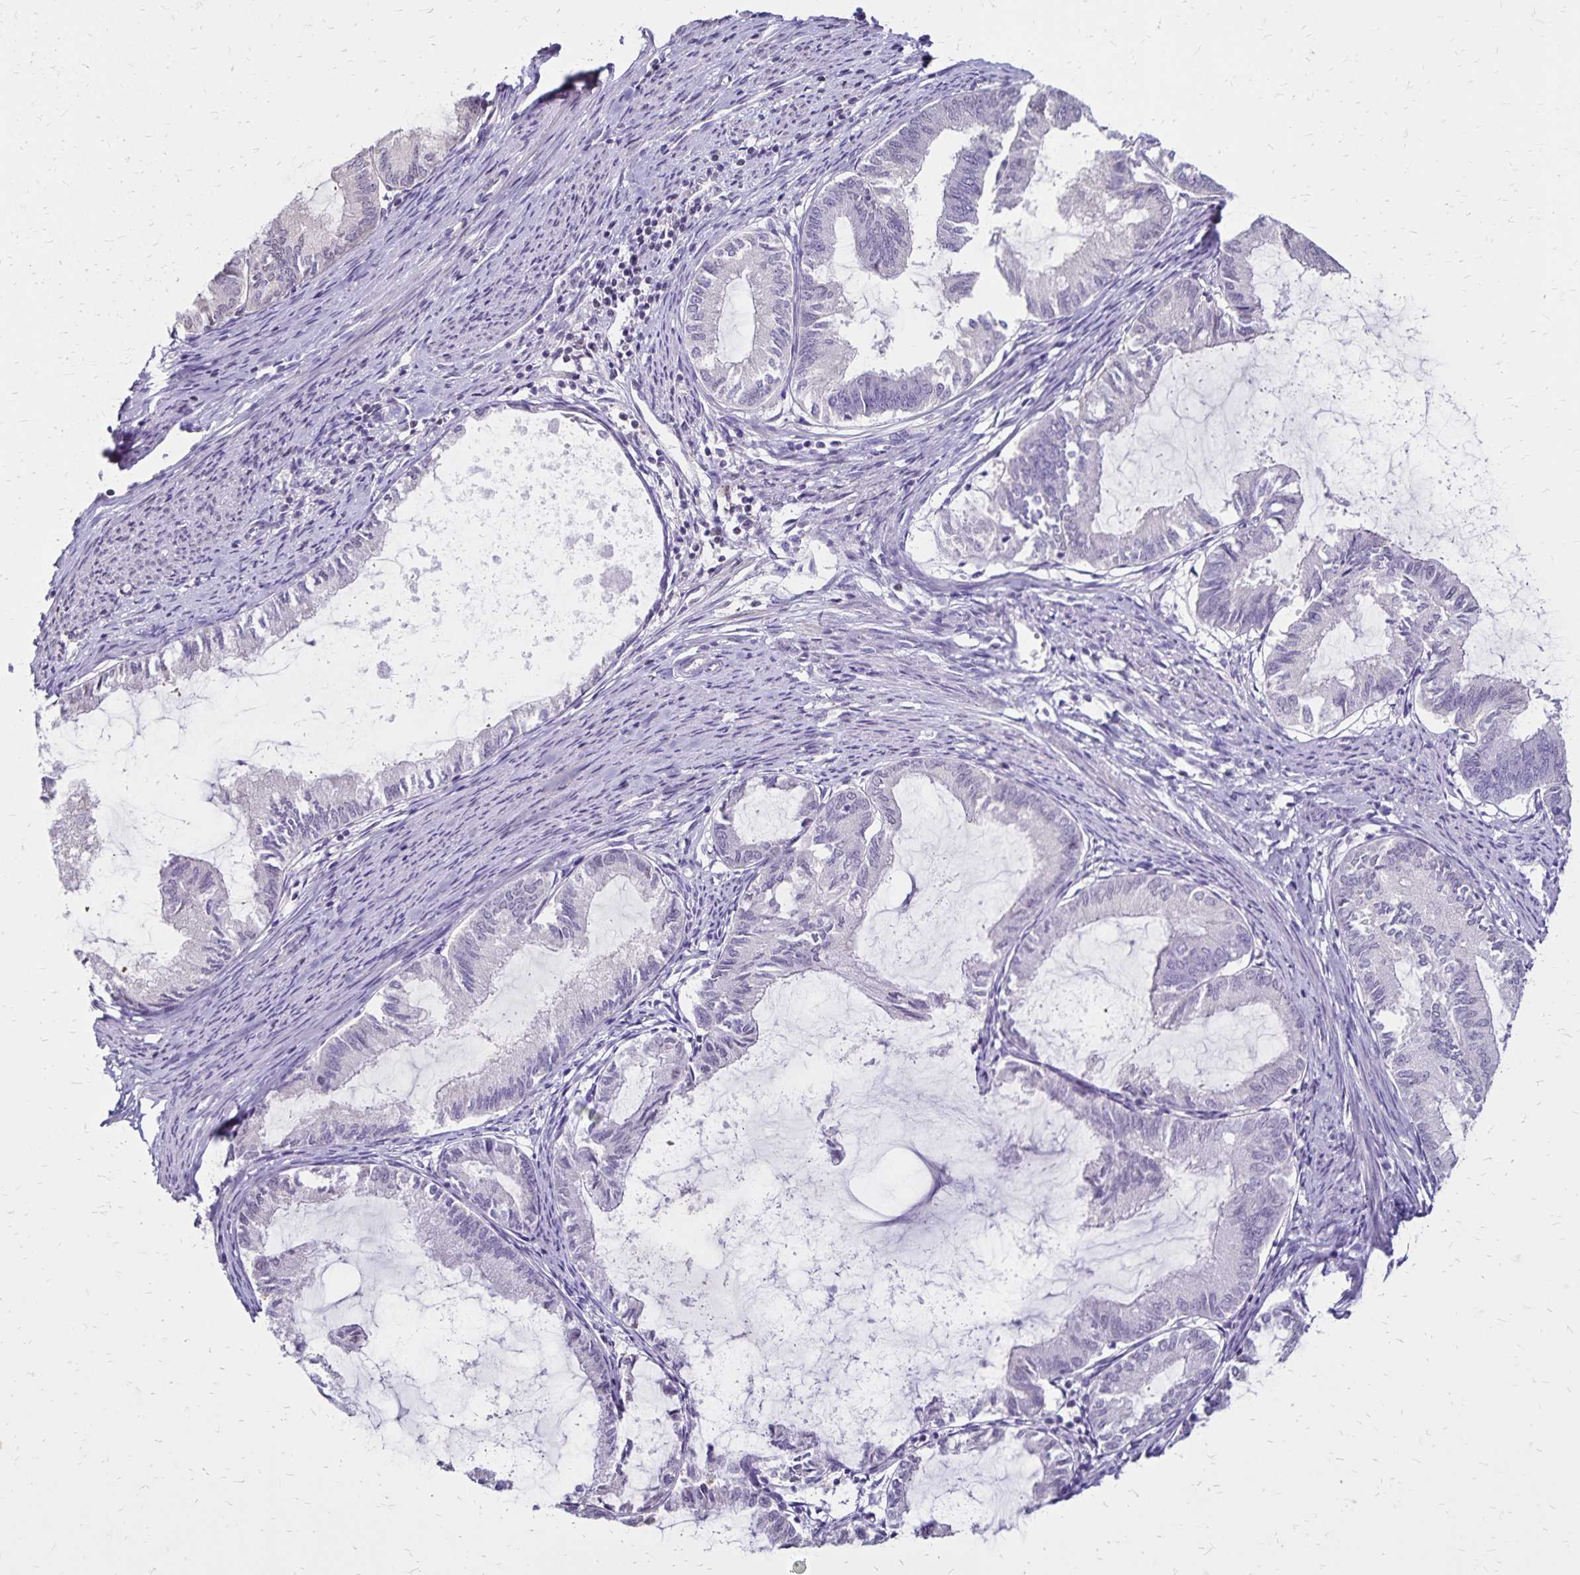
{"staining": {"intensity": "negative", "quantity": "none", "location": "none"}, "tissue": "endometrial cancer", "cell_type": "Tumor cells", "image_type": "cancer", "snomed": [{"axis": "morphology", "description": "Adenocarcinoma, NOS"}, {"axis": "topography", "description": "Endometrium"}], "caption": "Tumor cells are negative for brown protein staining in endometrial cancer (adenocarcinoma).", "gene": "SH3GL3", "patient": {"sex": "female", "age": 86}}